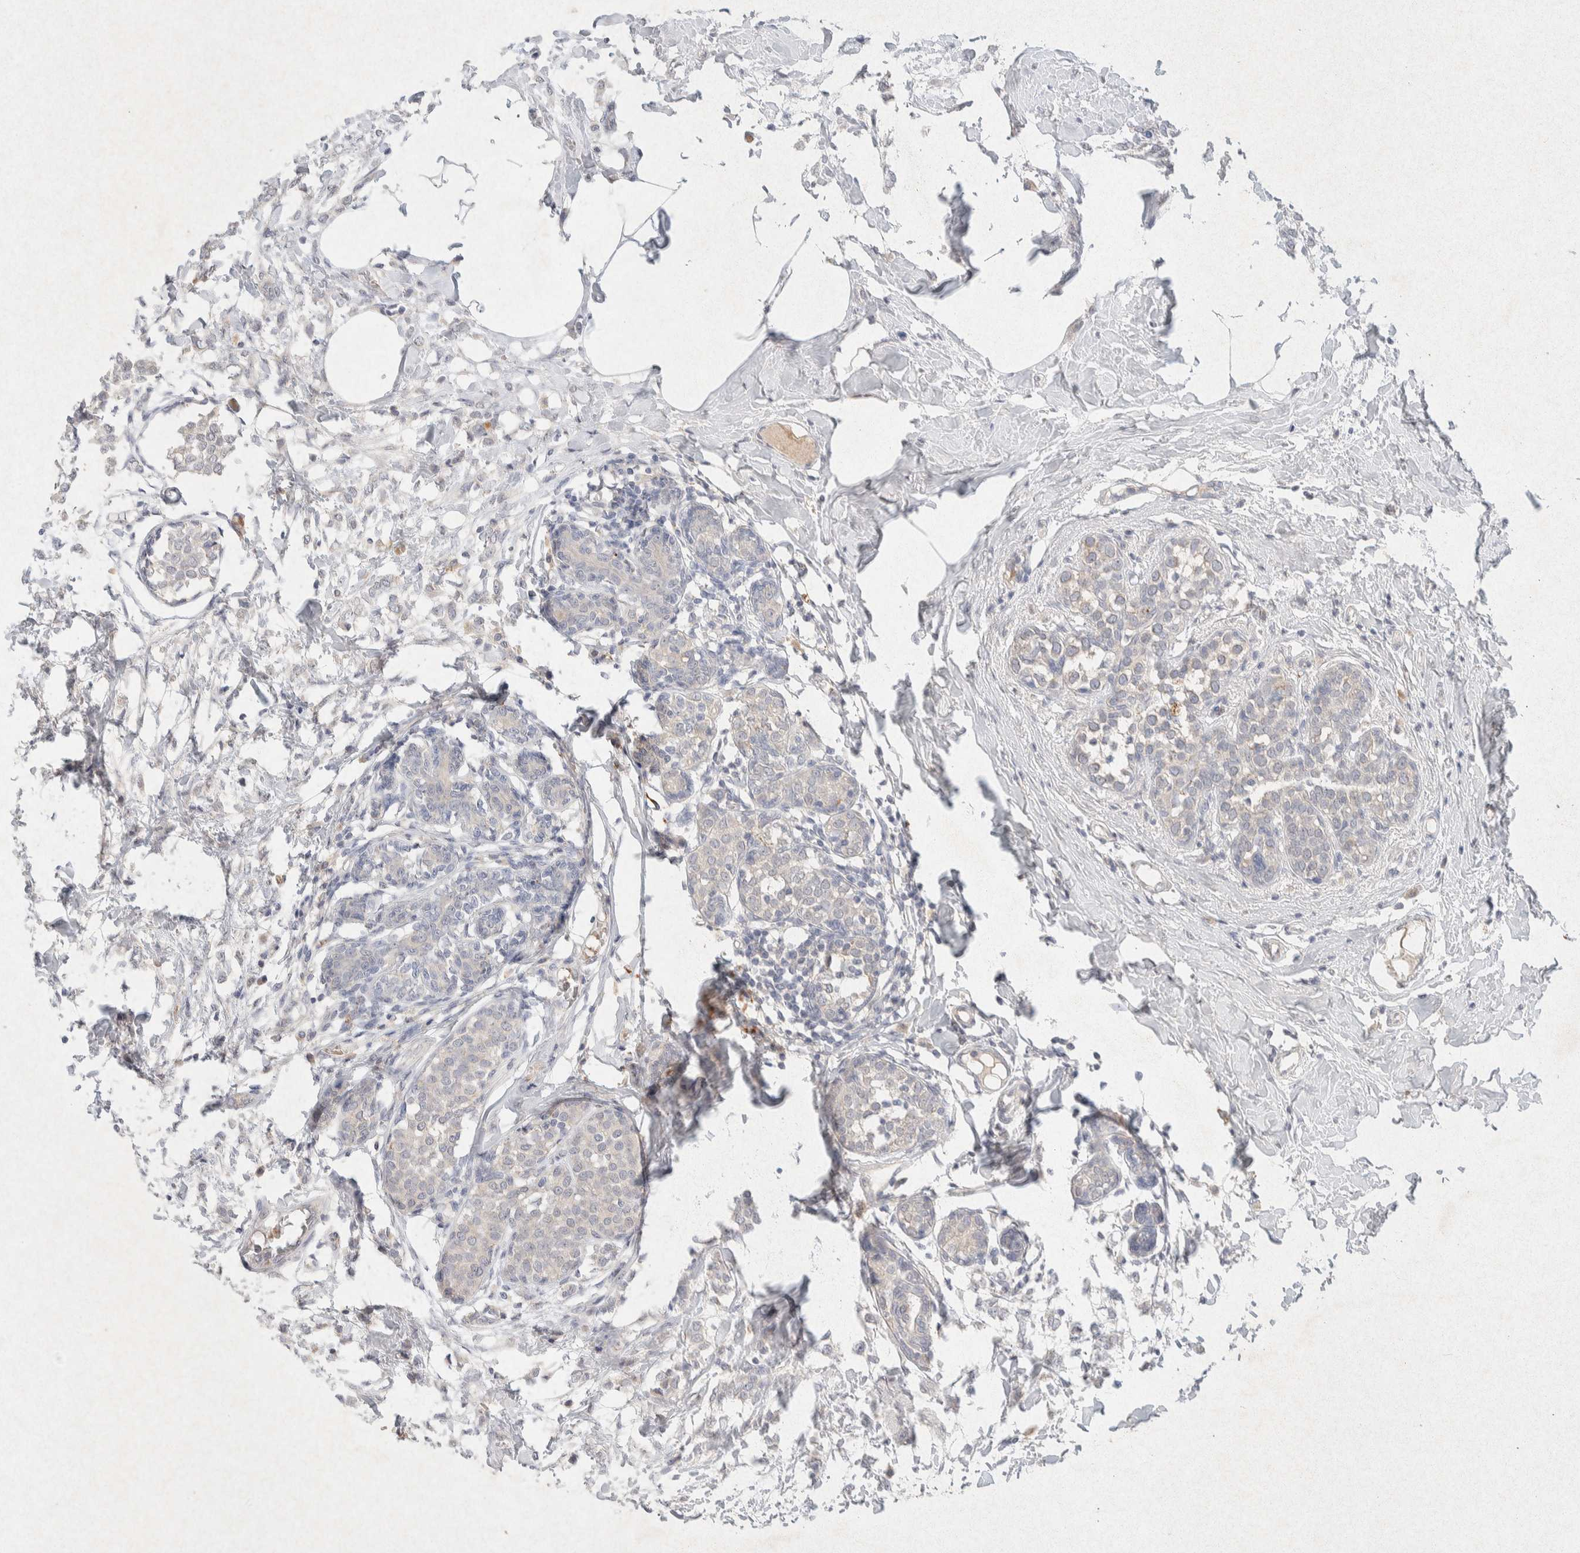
{"staining": {"intensity": "negative", "quantity": "none", "location": "none"}, "tissue": "breast cancer", "cell_type": "Tumor cells", "image_type": "cancer", "snomed": [{"axis": "morphology", "description": "Lobular carcinoma, in situ"}, {"axis": "morphology", "description": "Lobular carcinoma"}, {"axis": "topography", "description": "Breast"}], "caption": "An IHC image of lobular carcinoma in situ (breast) is shown. There is no staining in tumor cells of lobular carcinoma in situ (breast). (DAB immunohistochemistry (IHC) visualized using brightfield microscopy, high magnification).", "gene": "GNAI1", "patient": {"sex": "female", "age": 41}}